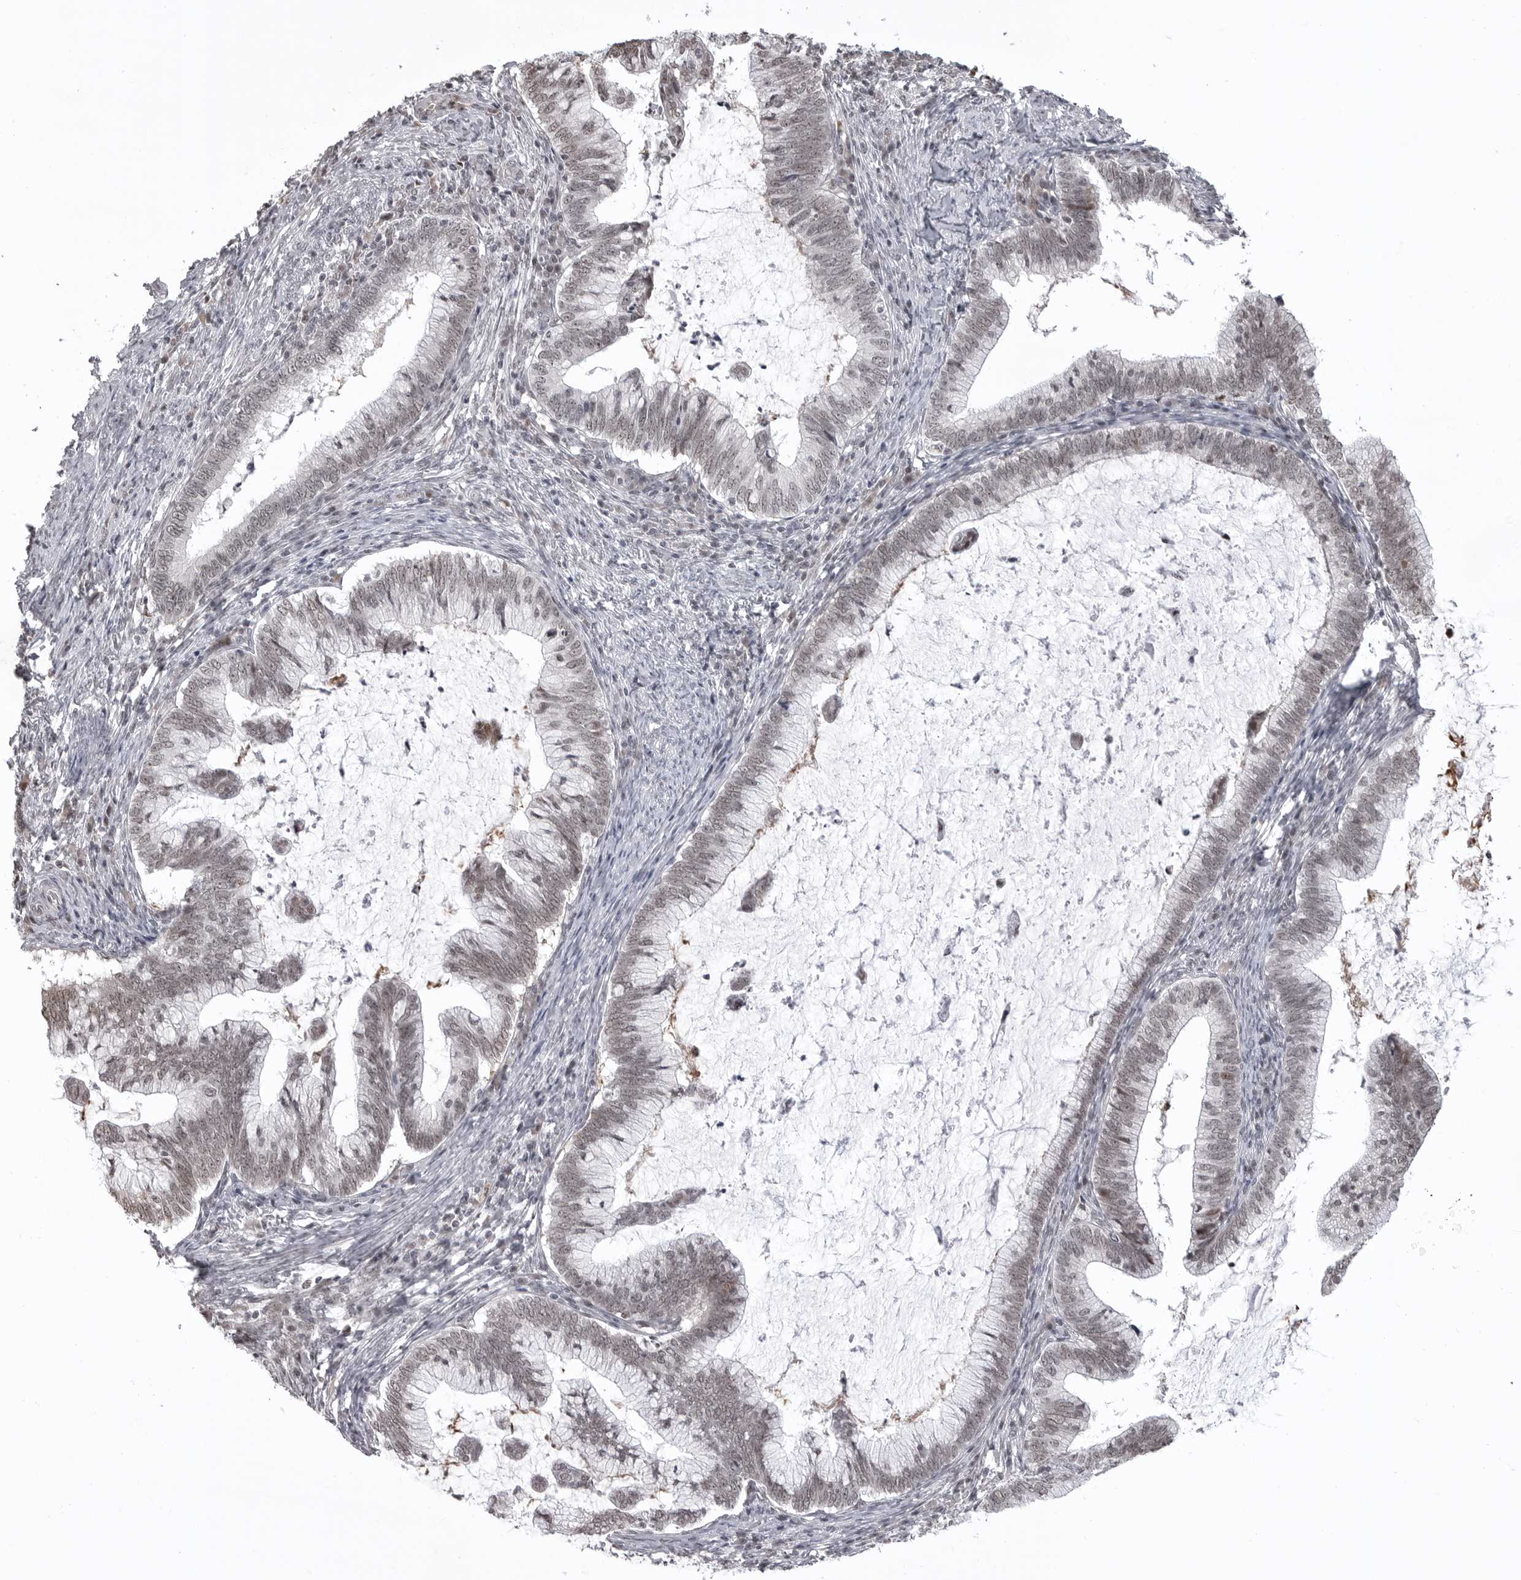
{"staining": {"intensity": "weak", "quantity": "25%-75%", "location": "nuclear"}, "tissue": "cervical cancer", "cell_type": "Tumor cells", "image_type": "cancer", "snomed": [{"axis": "morphology", "description": "Adenocarcinoma, NOS"}, {"axis": "topography", "description": "Cervix"}], "caption": "Immunohistochemistry (IHC) image of neoplastic tissue: human cervical cancer stained using immunohistochemistry exhibits low levels of weak protein expression localized specifically in the nuclear of tumor cells, appearing as a nuclear brown color.", "gene": "PHF3", "patient": {"sex": "female", "age": 36}}